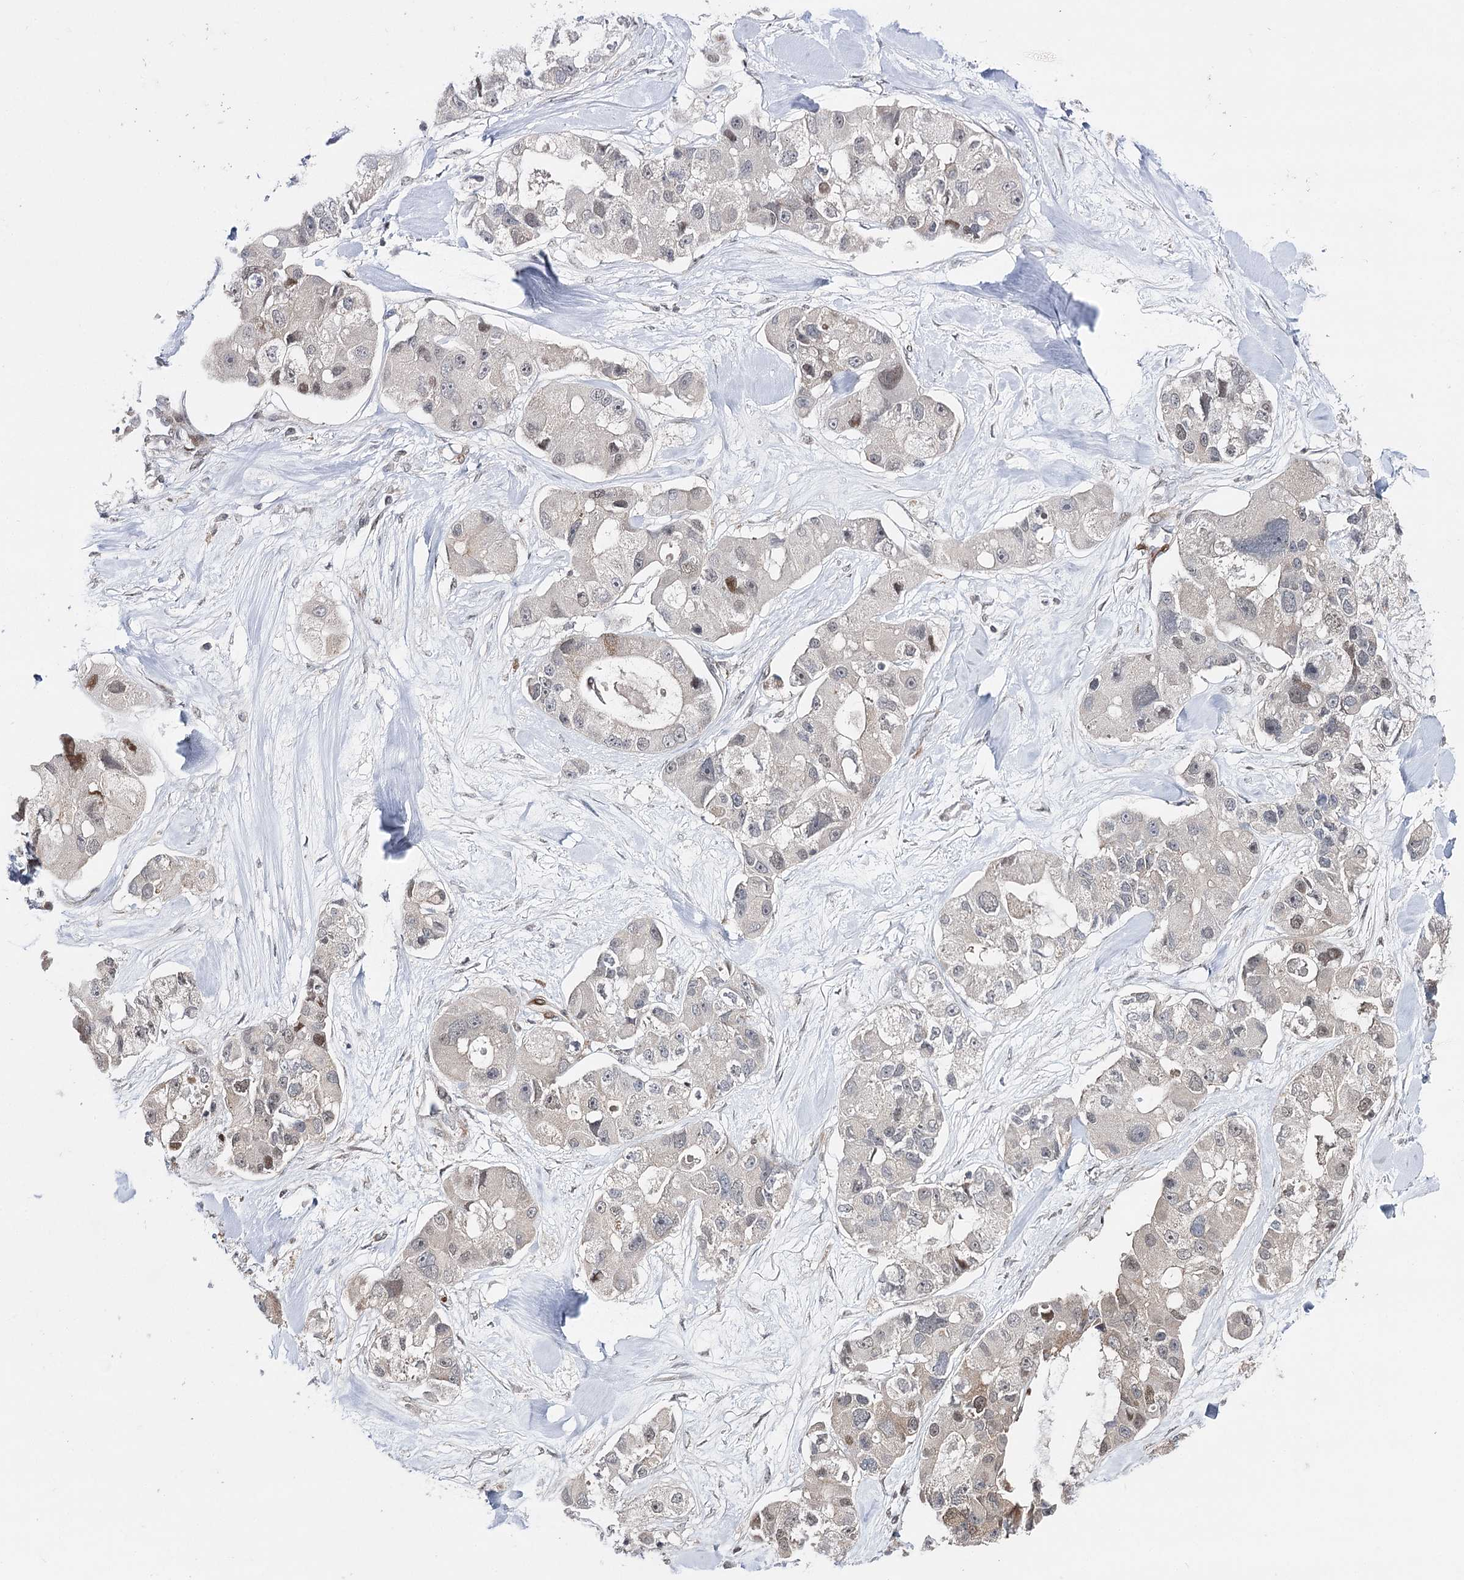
{"staining": {"intensity": "weak", "quantity": "<25%", "location": "nuclear"}, "tissue": "lung cancer", "cell_type": "Tumor cells", "image_type": "cancer", "snomed": [{"axis": "morphology", "description": "Adenocarcinoma, NOS"}, {"axis": "topography", "description": "Lung"}], "caption": "Immunohistochemistry (IHC) of human lung adenocarcinoma shows no expression in tumor cells.", "gene": "HSD11B2", "patient": {"sex": "female", "age": 54}}